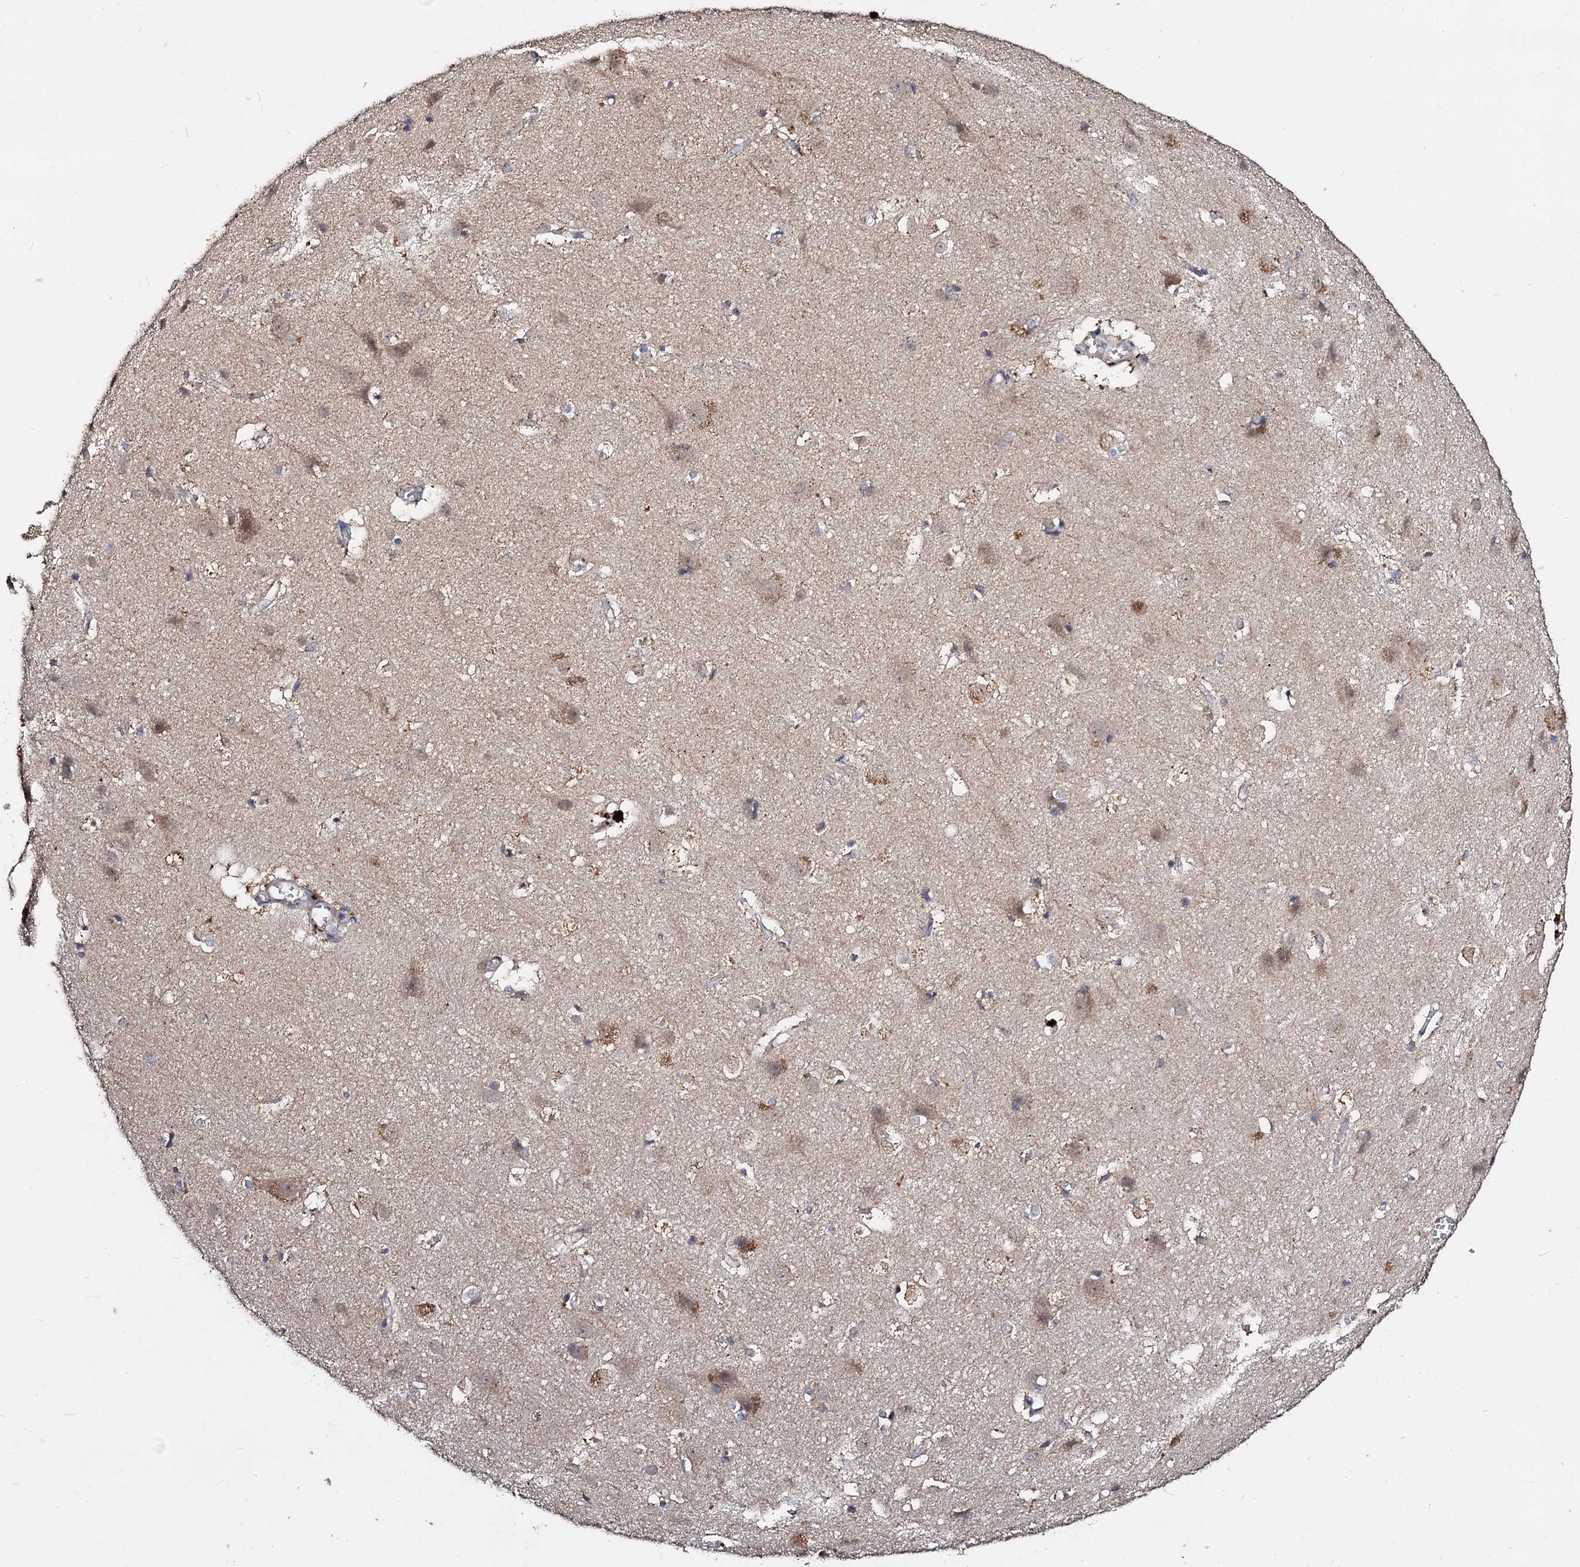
{"staining": {"intensity": "negative", "quantity": "none", "location": "none"}, "tissue": "cerebral cortex", "cell_type": "Endothelial cells", "image_type": "normal", "snomed": [{"axis": "morphology", "description": "Normal tissue, NOS"}, {"axis": "topography", "description": "Cerebral cortex"}], "caption": "IHC photomicrograph of unremarkable human cerebral cortex stained for a protein (brown), which exhibits no positivity in endothelial cells.", "gene": "VPS37D", "patient": {"sex": "male", "age": 54}}